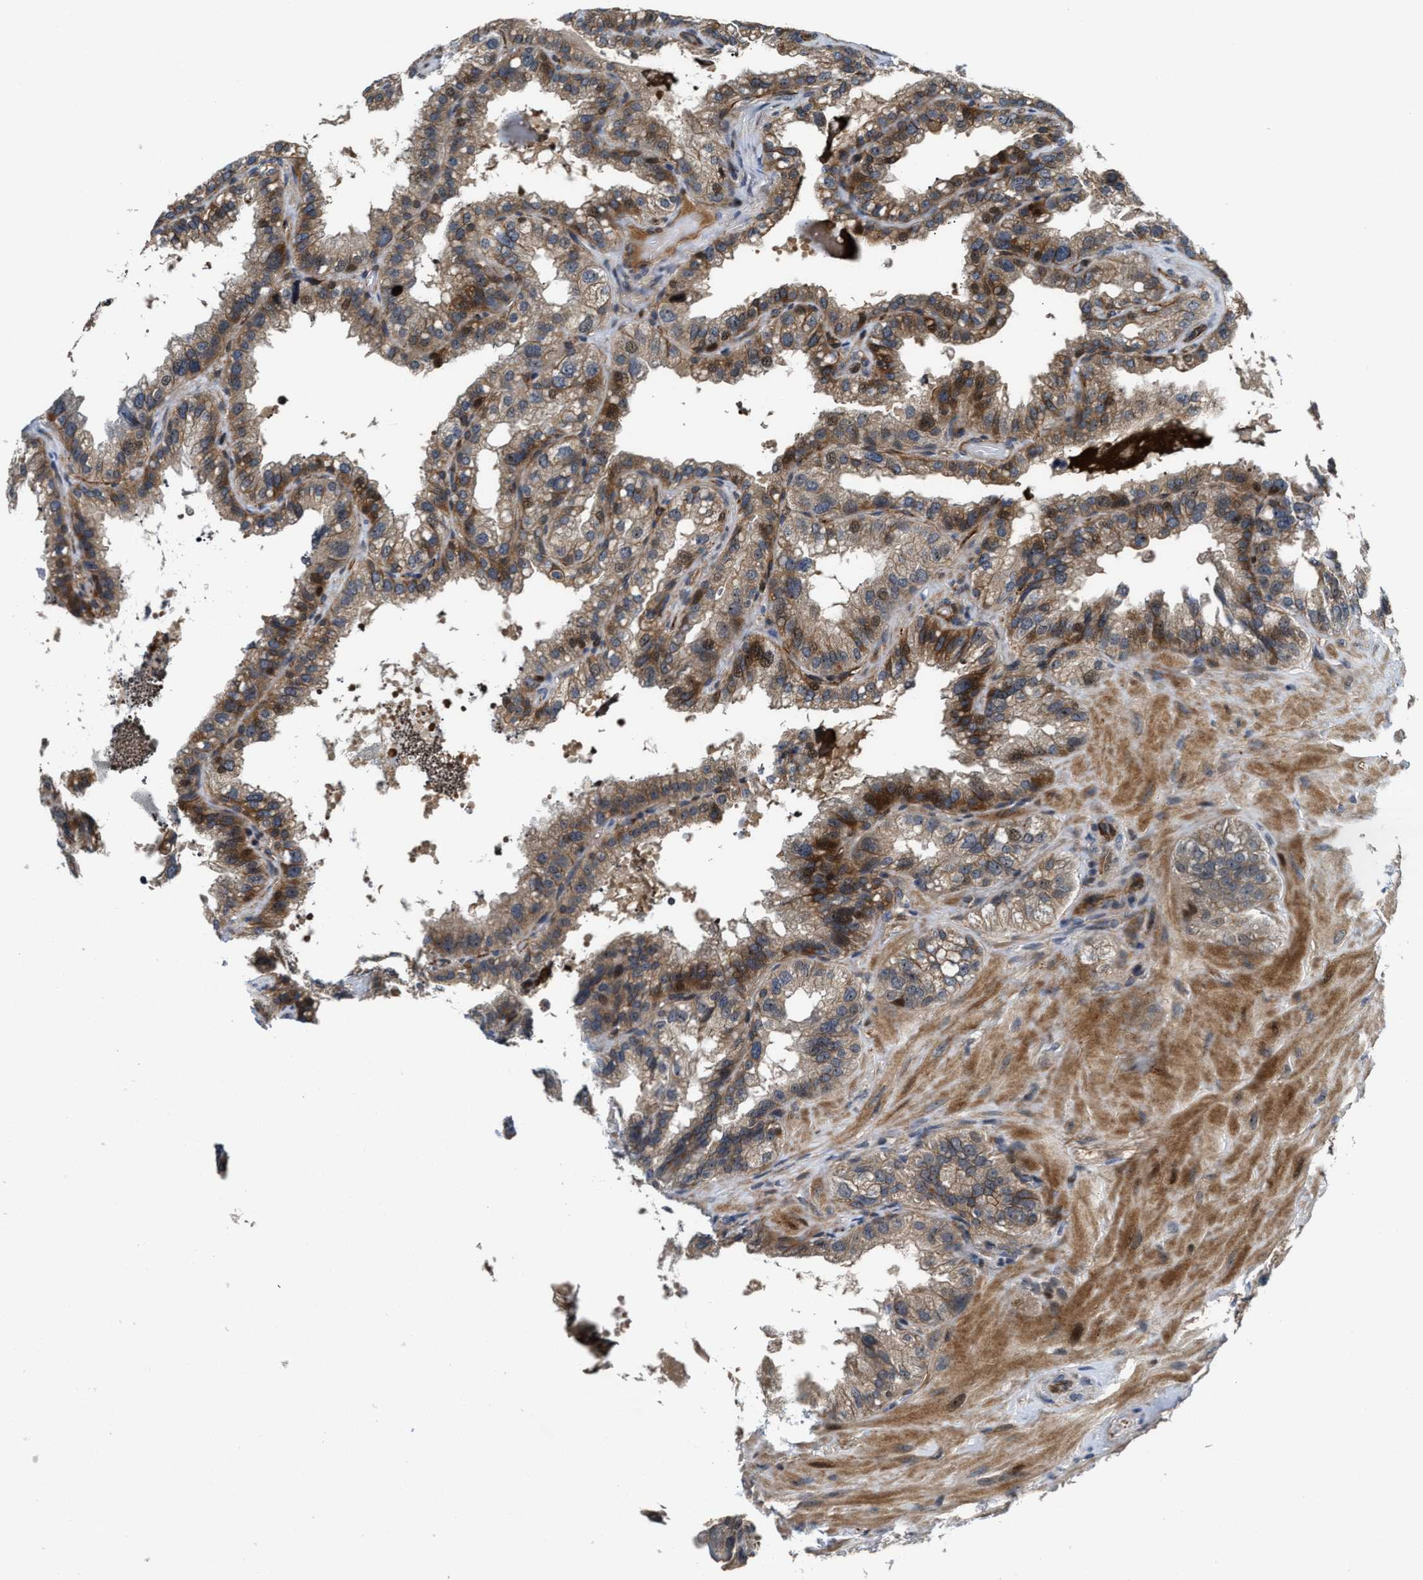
{"staining": {"intensity": "moderate", "quantity": ">75%", "location": "cytoplasmic/membranous,nuclear"}, "tissue": "seminal vesicle", "cell_type": "Glandular cells", "image_type": "normal", "snomed": [{"axis": "morphology", "description": "Normal tissue, NOS"}, {"axis": "topography", "description": "Seminal veicle"}], "caption": "Immunohistochemical staining of unremarkable human seminal vesicle reveals moderate cytoplasmic/membranous,nuclear protein staining in about >75% of glandular cells.", "gene": "ALDH3A2", "patient": {"sex": "male", "age": 68}}